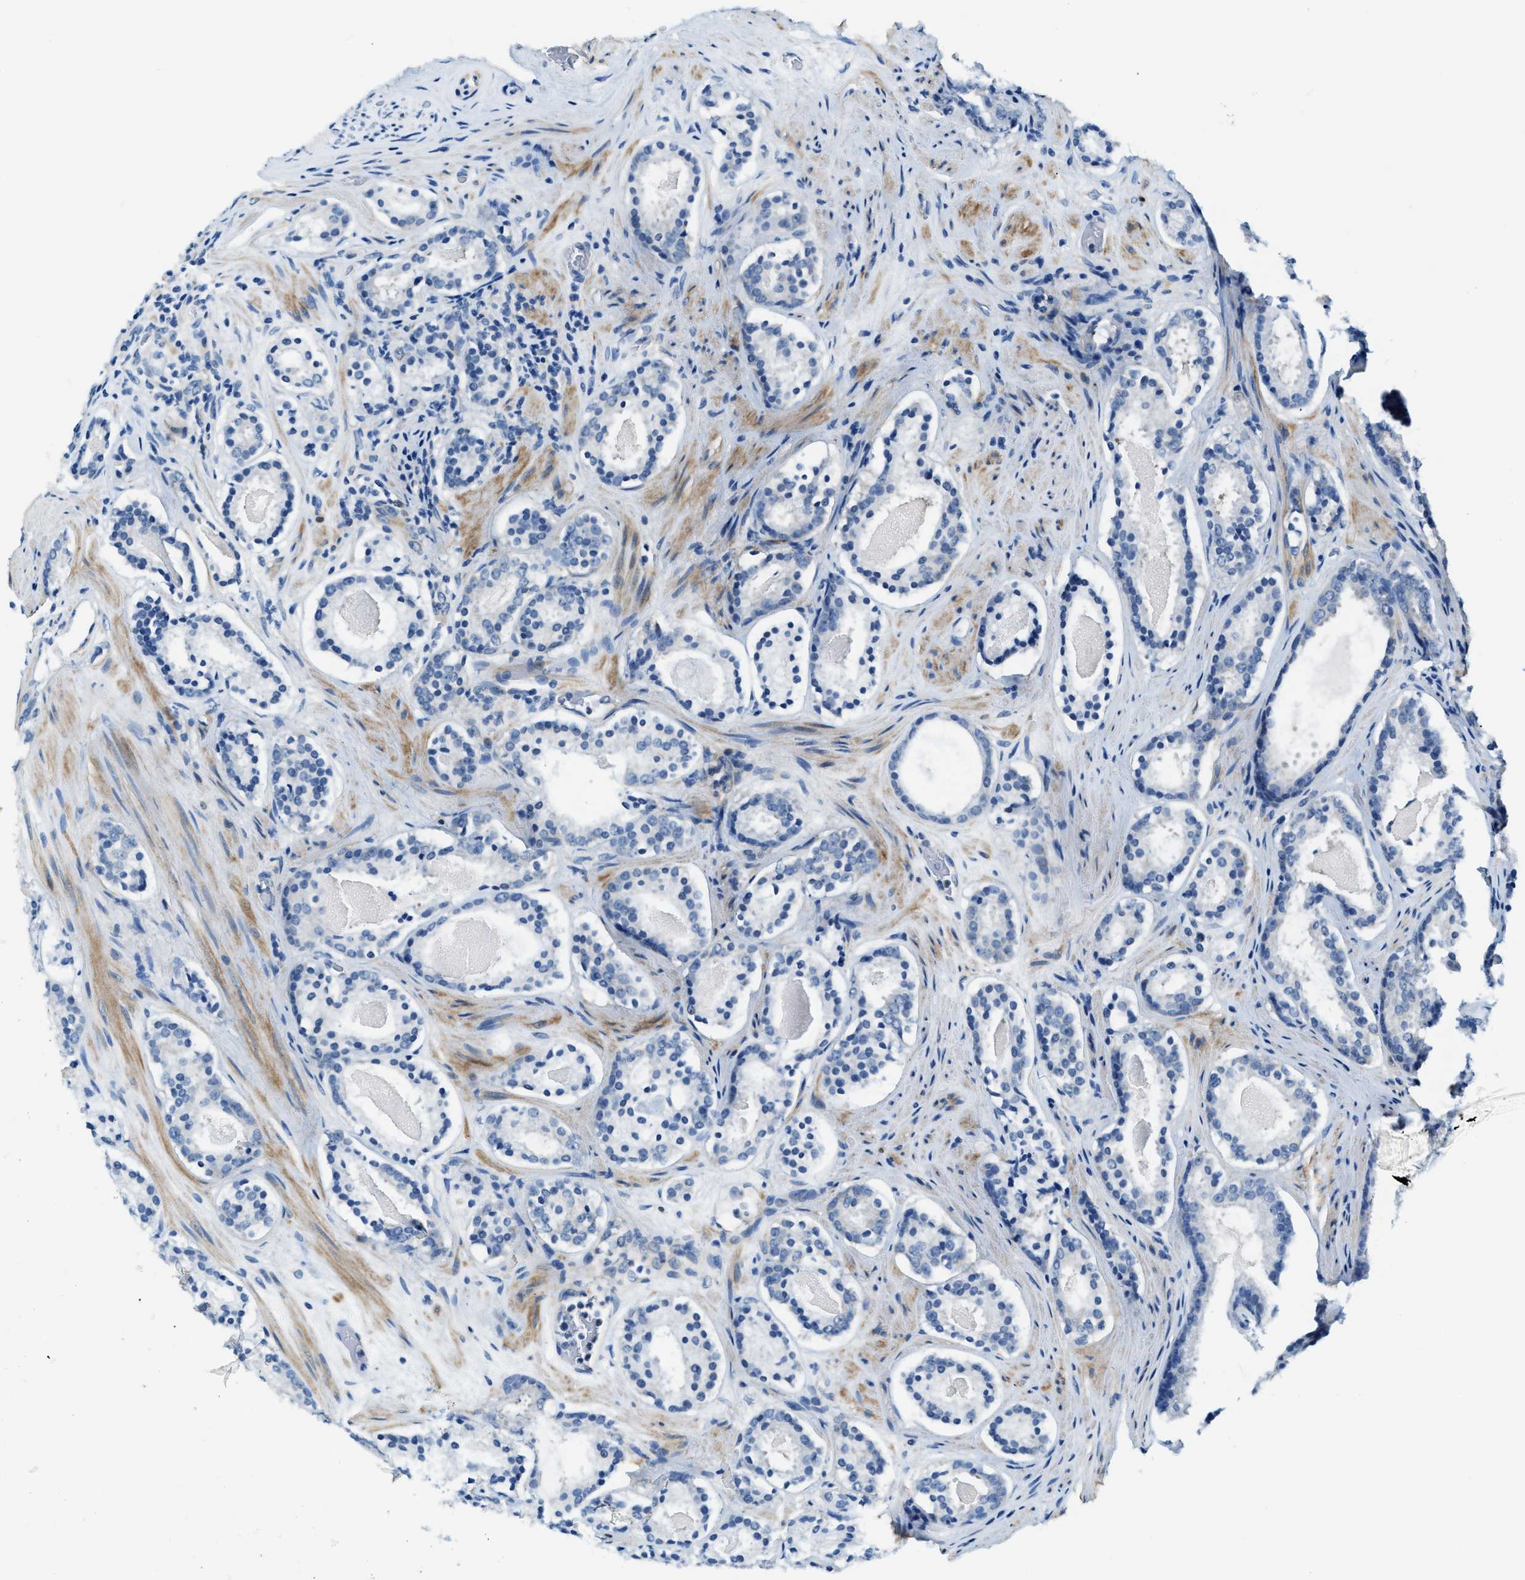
{"staining": {"intensity": "negative", "quantity": "none", "location": "none"}, "tissue": "prostate cancer", "cell_type": "Tumor cells", "image_type": "cancer", "snomed": [{"axis": "morphology", "description": "Adenocarcinoma, Low grade"}, {"axis": "topography", "description": "Prostate"}], "caption": "IHC photomicrograph of neoplastic tissue: adenocarcinoma (low-grade) (prostate) stained with DAB displays no significant protein staining in tumor cells.", "gene": "EIF2AK2", "patient": {"sex": "male", "age": 69}}